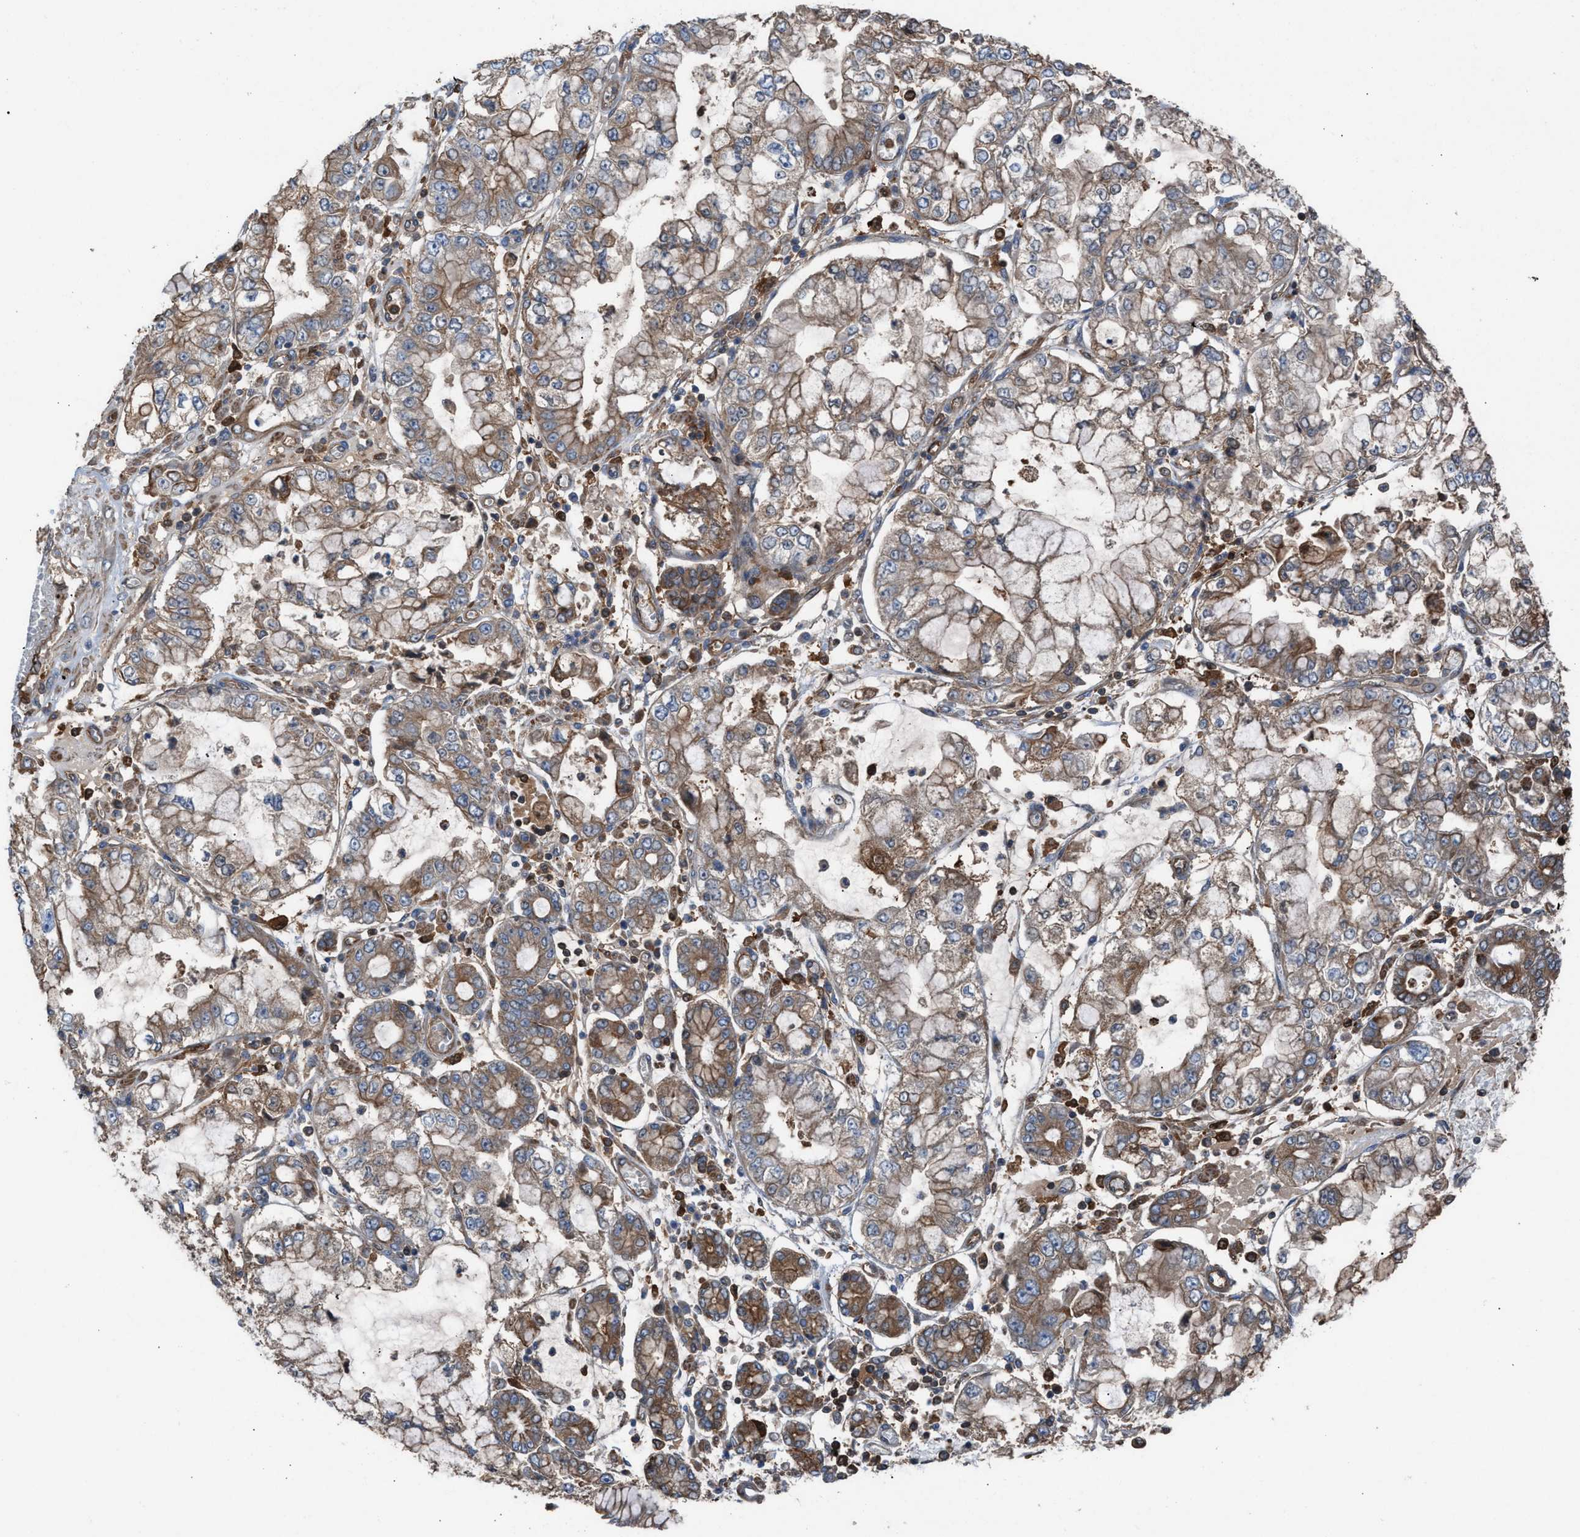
{"staining": {"intensity": "moderate", "quantity": ">75%", "location": "cytoplasmic/membranous"}, "tissue": "stomach cancer", "cell_type": "Tumor cells", "image_type": "cancer", "snomed": [{"axis": "morphology", "description": "Adenocarcinoma, NOS"}, {"axis": "topography", "description": "Stomach"}], "caption": "Immunohistochemical staining of stomach adenocarcinoma demonstrates moderate cytoplasmic/membranous protein staining in about >75% of tumor cells. Nuclei are stained in blue.", "gene": "TPK1", "patient": {"sex": "male", "age": 76}}